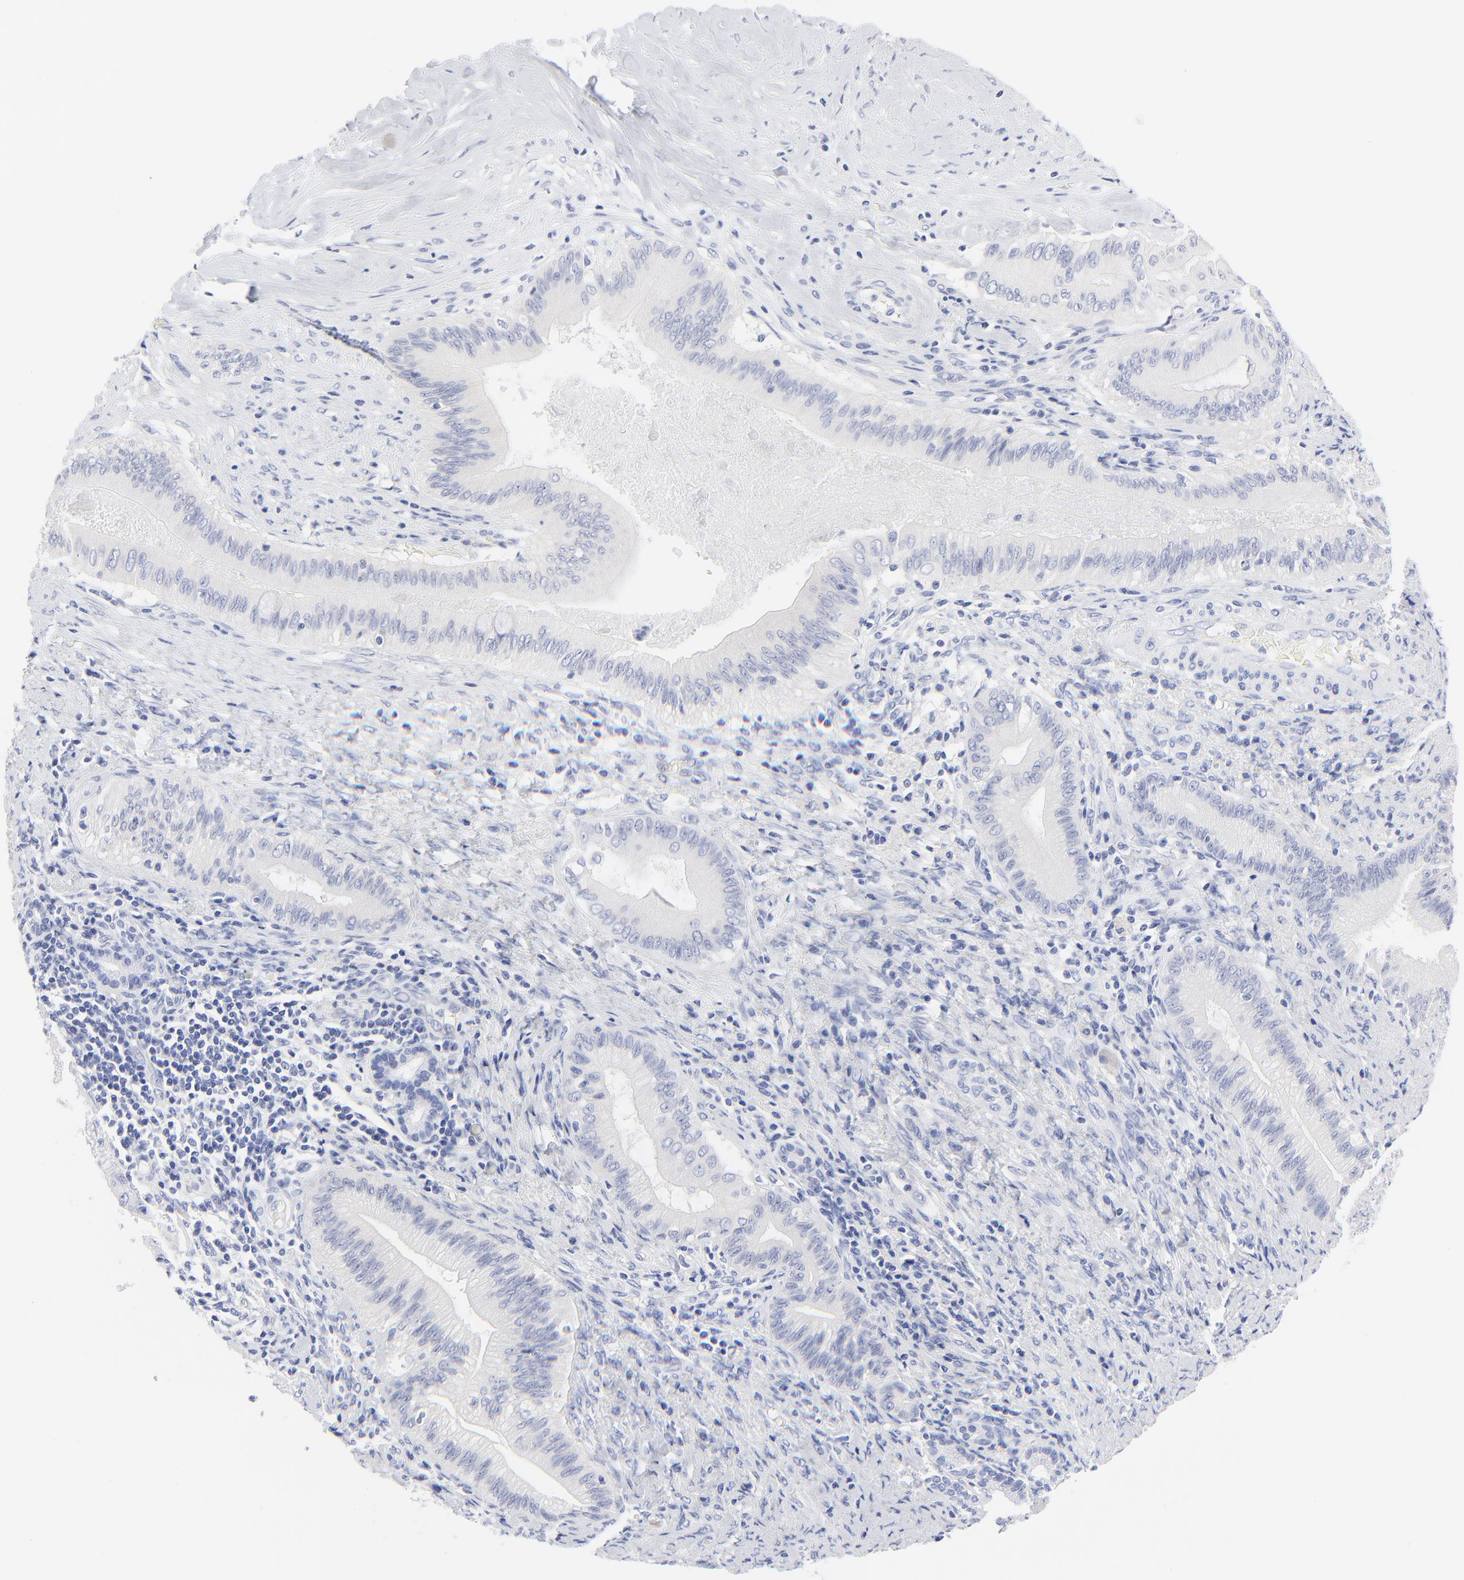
{"staining": {"intensity": "negative", "quantity": "none", "location": "none"}, "tissue": "liver cancer", "cell_type": "Tumor cells", "image_type": "cancer", "snomed": [{"axis": "morphology", "description": "Cholangiocarcinoma"}, {"axis": "topography", "description": "Liver"}], "caption": "Immunohistochemical staining of liver cancer demonstrates no significant expression in tumor cells.", "gene": "PSD3", "patient": {"sex": "male", "age": 58}}